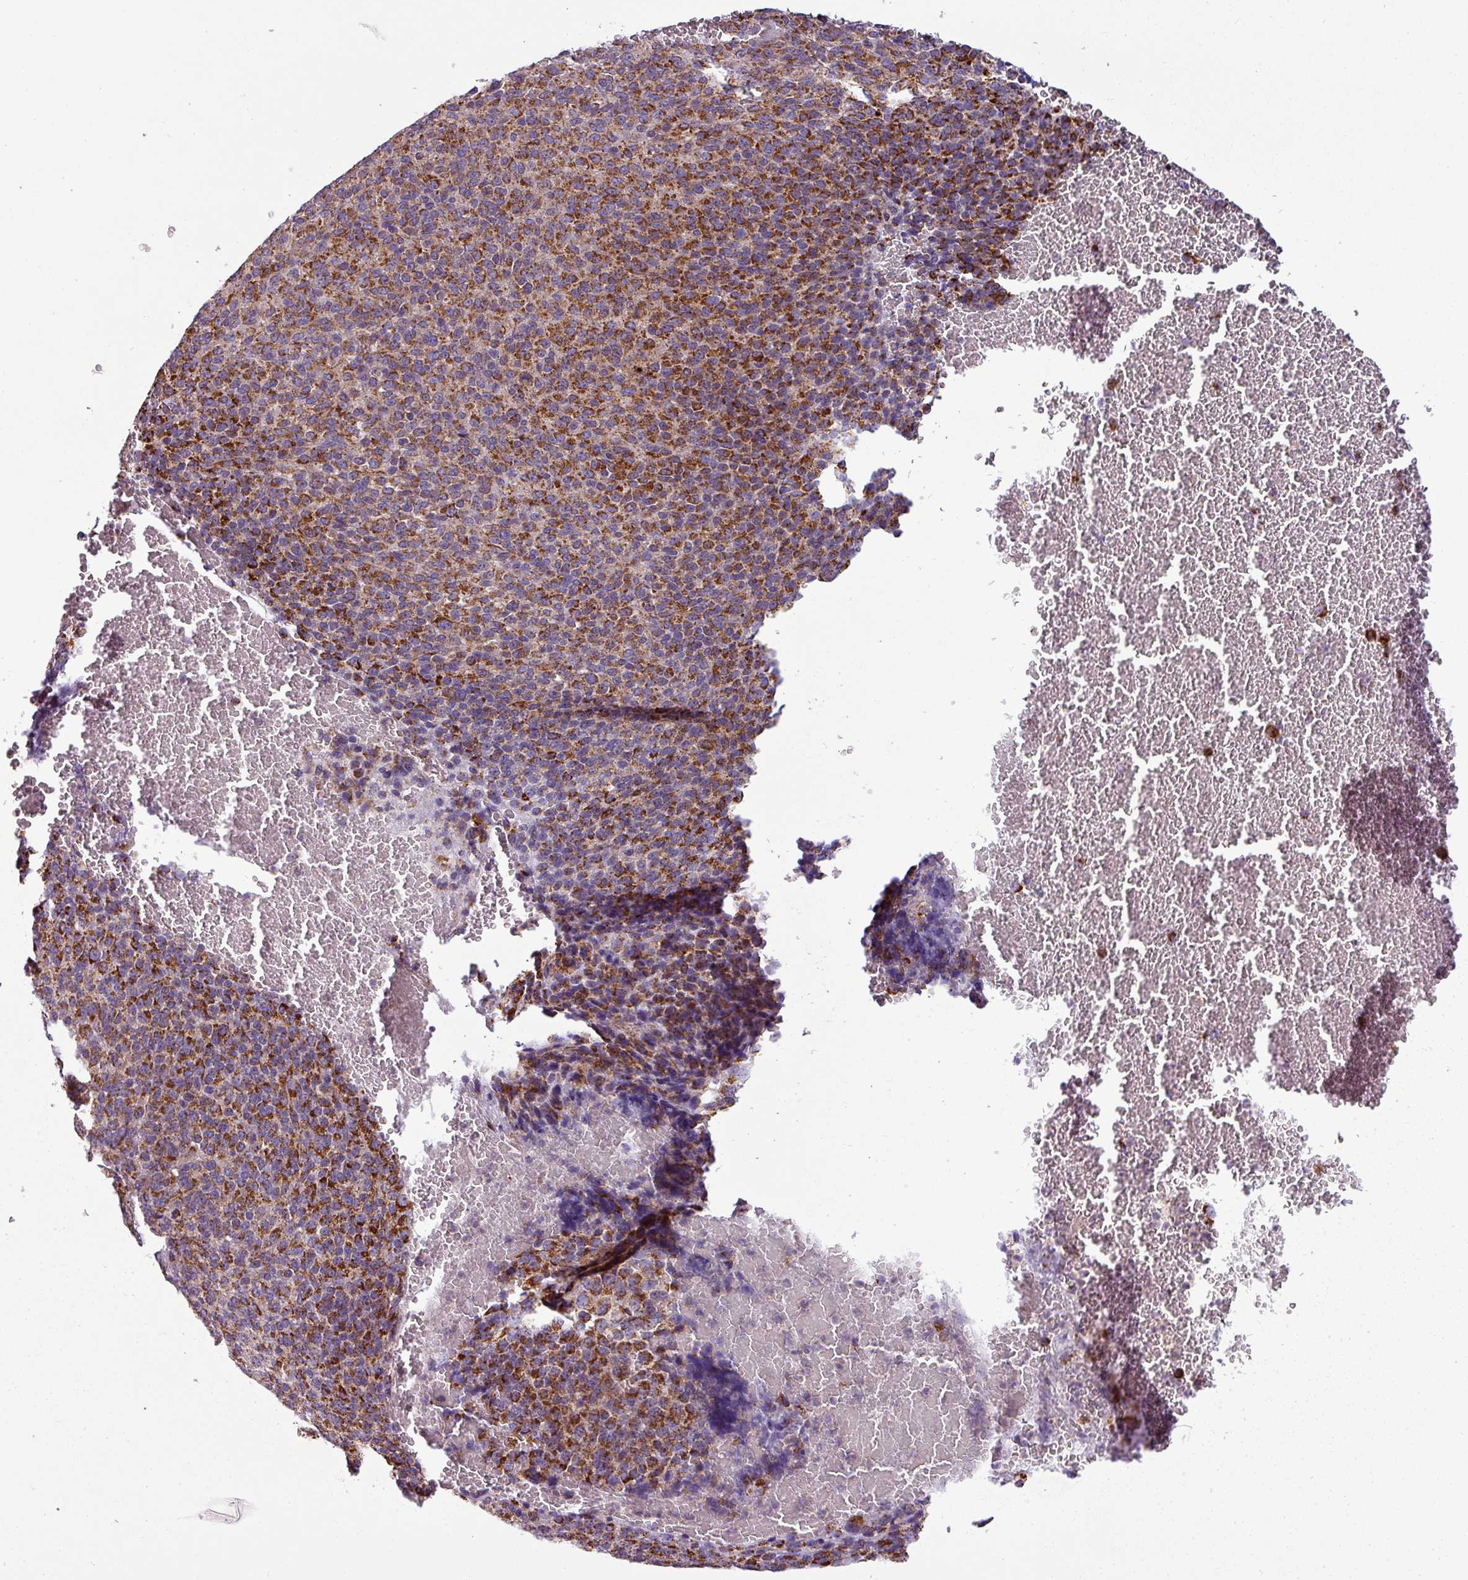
{"staining": {"intensity": "moderate", "quantity": ">75%", "location": "cytoplasmic/membranous"}, "tissue": "melanoma", "cell_type": "Tumor cells", "image_type": "cancer", "snomed": [{"axis": "morphology", "description": "Malignant melanoma, Metastatic site"}, {"axis": "topography", "description": "Brain"}], "caption": "Immunohistochemistry (IHC) of human melanoma exhibits medium levels of moderate cytoplasmic/membranous positivity in approximately >75% of tumor cells.", "gene": "PNMA6A", "patient": {"sex": "female", "age": 56}}